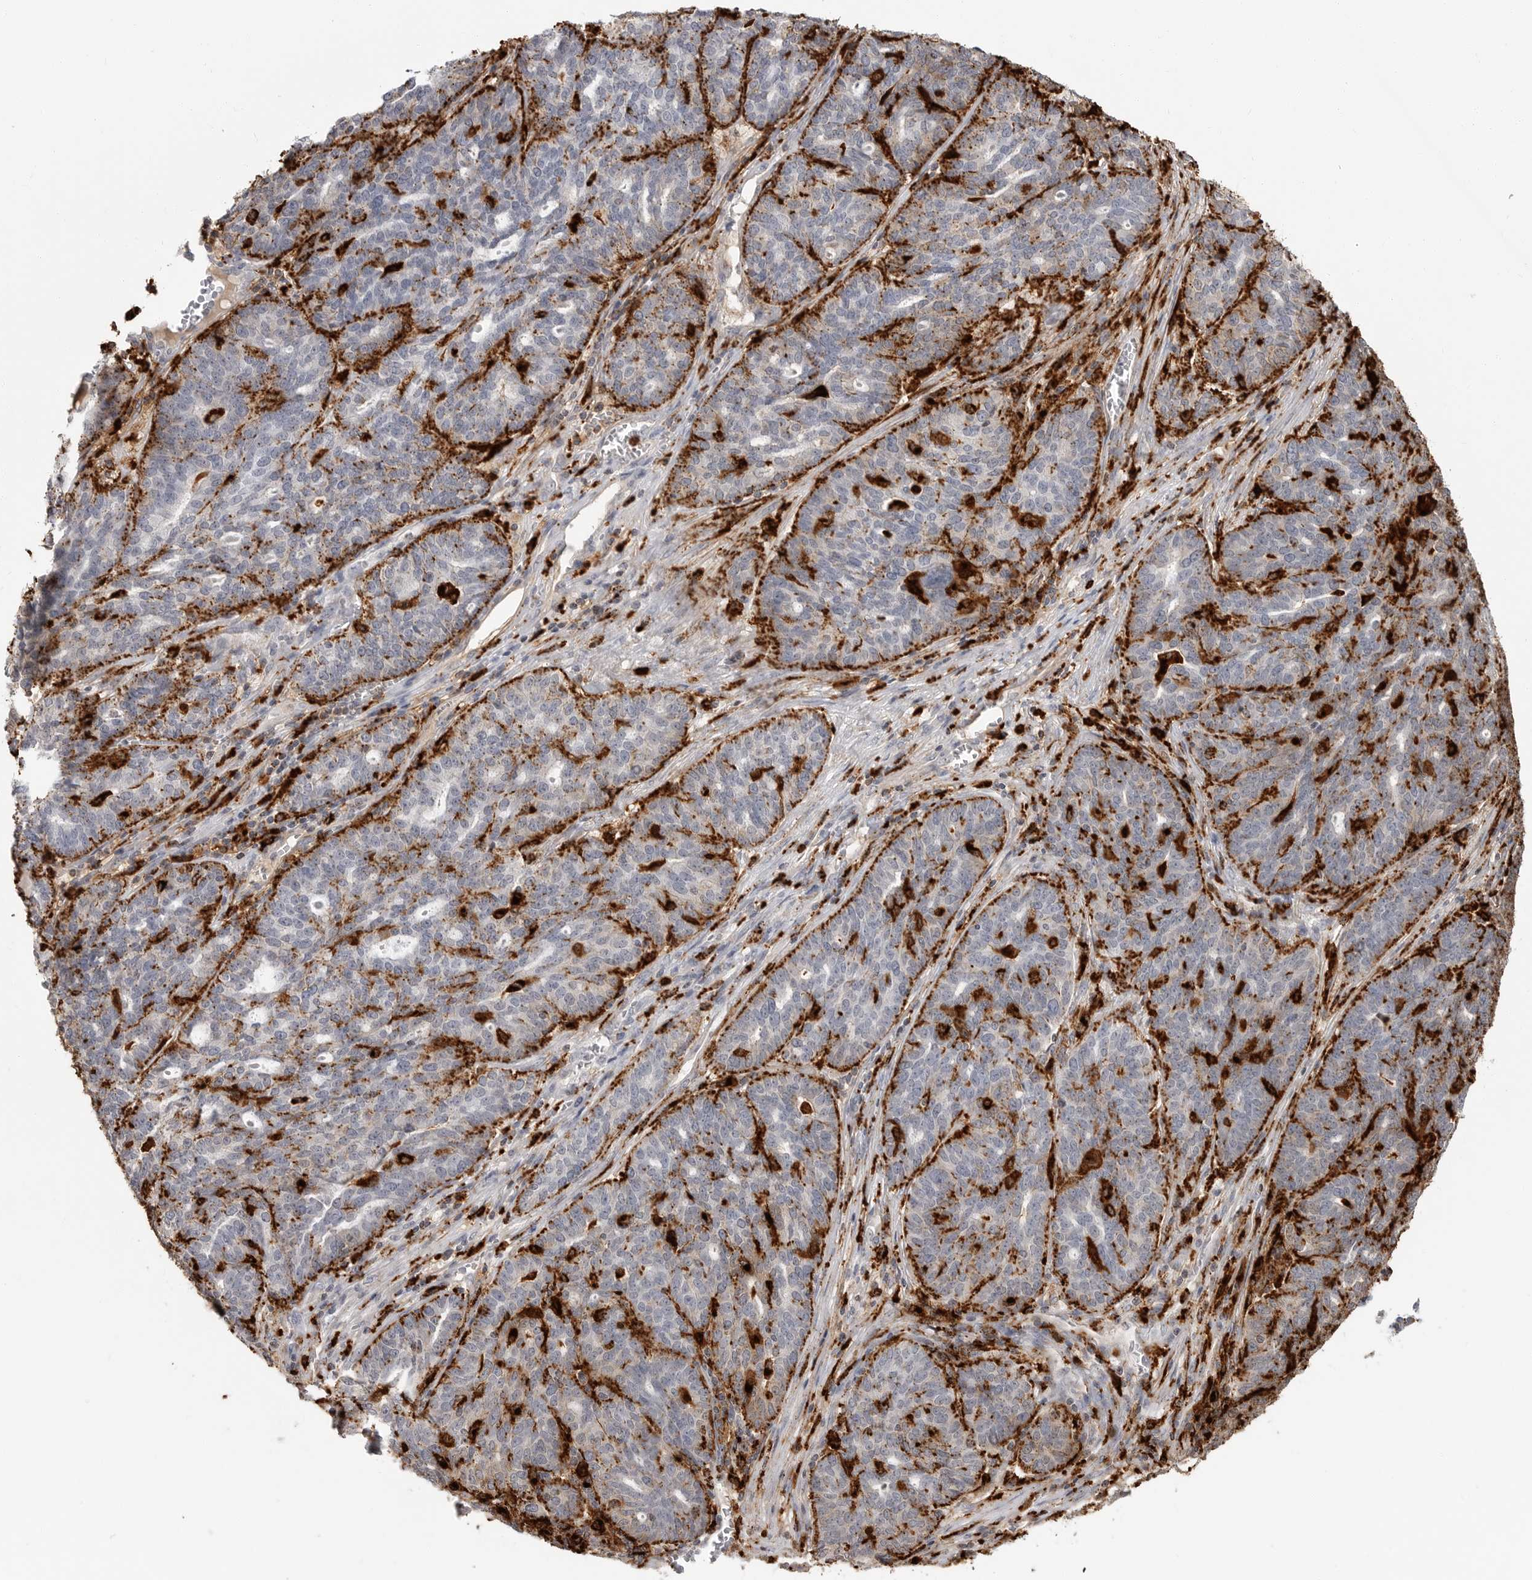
{"staining": {"intensity": "strong", "quantity": "<25%", "location": "cytoplasmic/membranous"}, "tissue": "ovarian cancer", "cell_type": "Tumor cells", "image_type": "cancer", "snomed": [{"axis": "morphology", "description": "Cystadenocarcinoma, serous, NOS"}, {"axis": "topography", "description": "Ovary"}], "caption": "A brown stain labels strong cytoplasmic/membranous expression of a protein in human serous cystadenocarcinoma (ovarian) tumor cells.", "gene": "IFI30", "patient": {"sex": "female", "age": 59}}